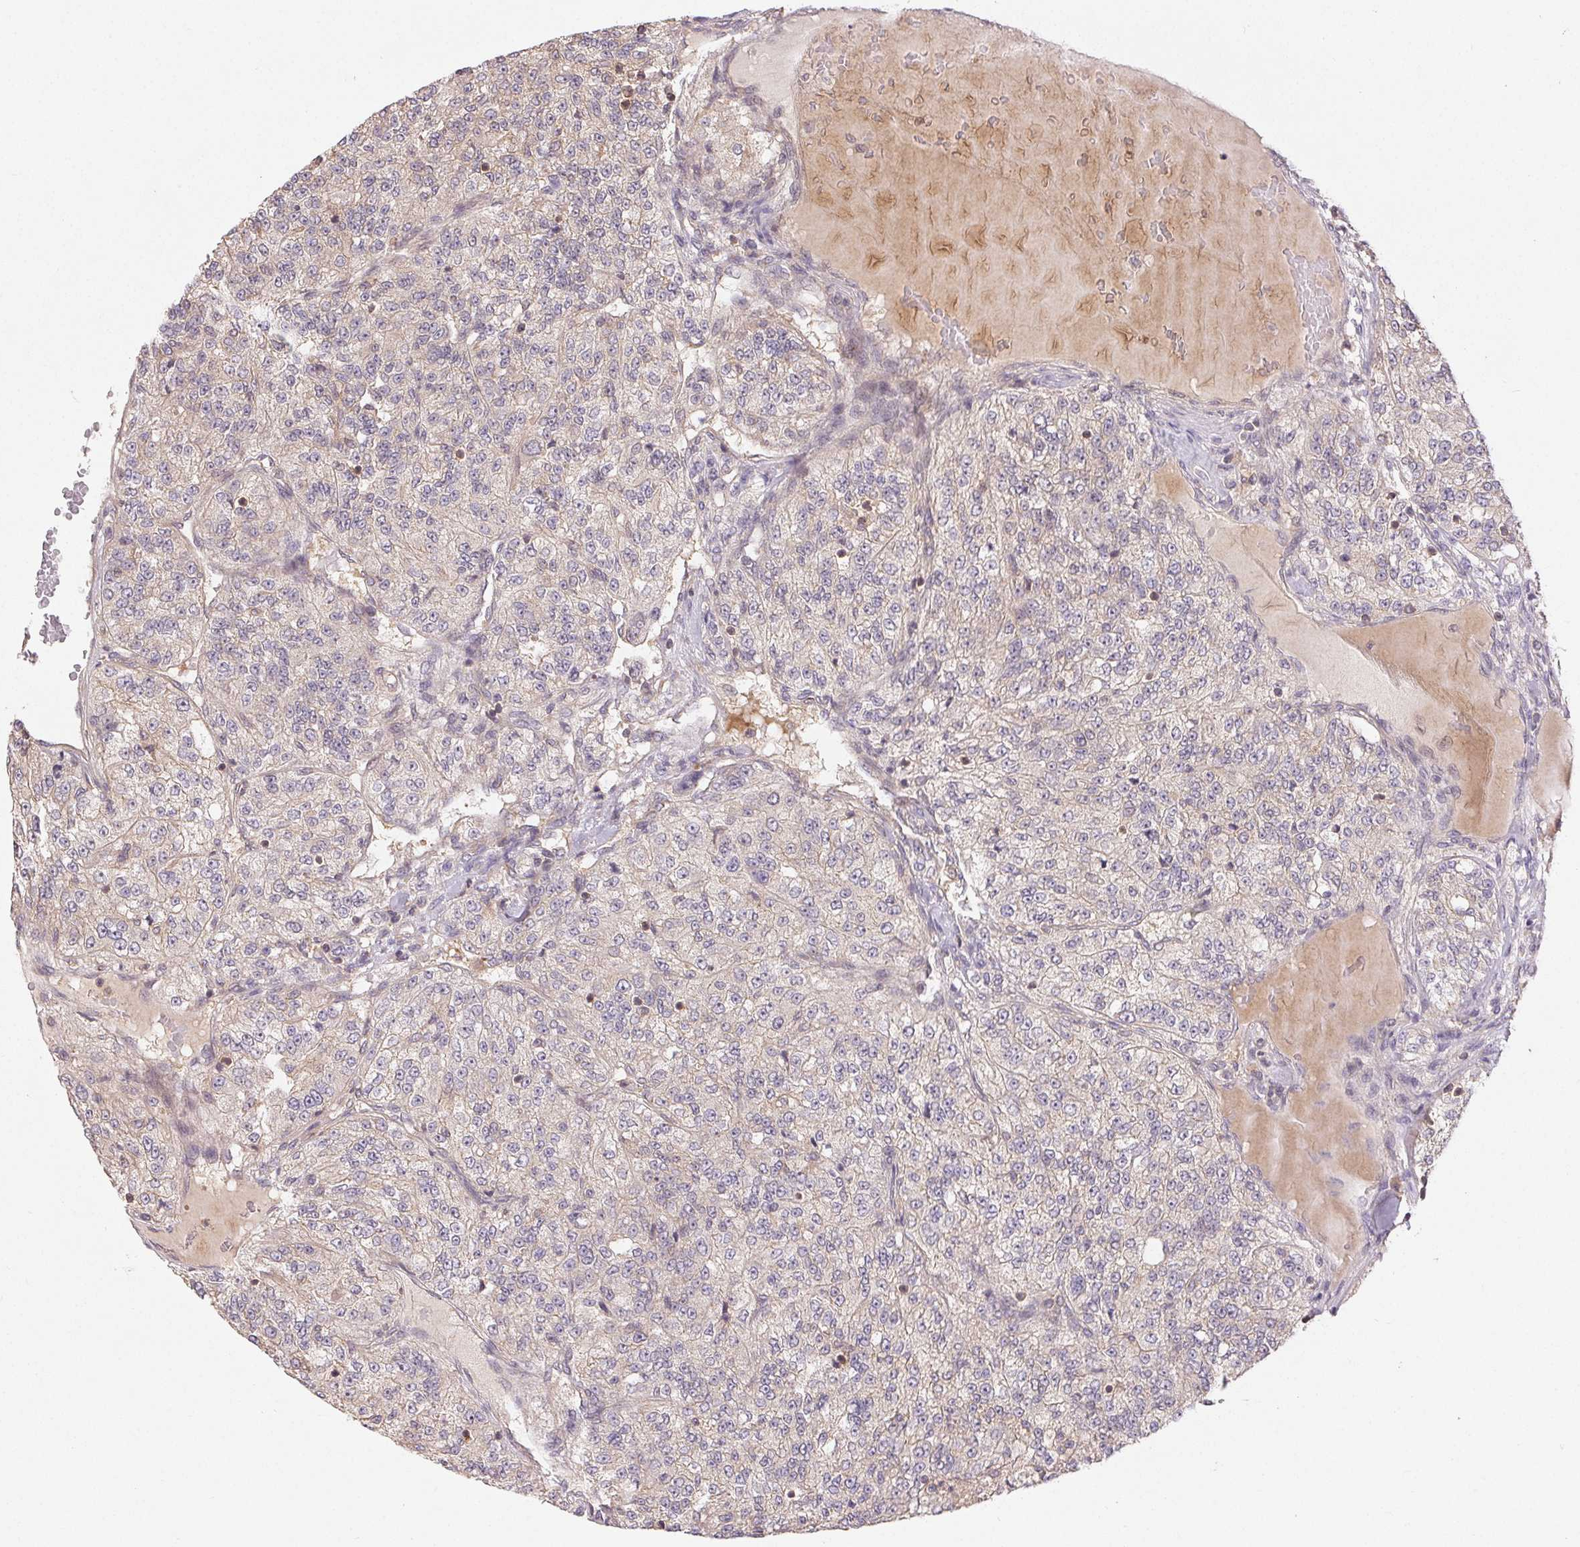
{"staining": {"intensity": "negative", "quantity": "none", "location": "none"}, "tissue": "renal cancer", "cell_type": "Tumor cells", "image_type": "cancer", "snomed": [{"axis": "morphology", "description": "Adenocarcinoma, NOS"}, {"axis": "topography", "description": "Kidney"}], "caption": "Micrograph shows no significant protein positivity in tumor cells of renal cancer (adenocarcinoma).", "gene": "MAPKAPK2", "patient": {"sex": "female", "age": 63}}